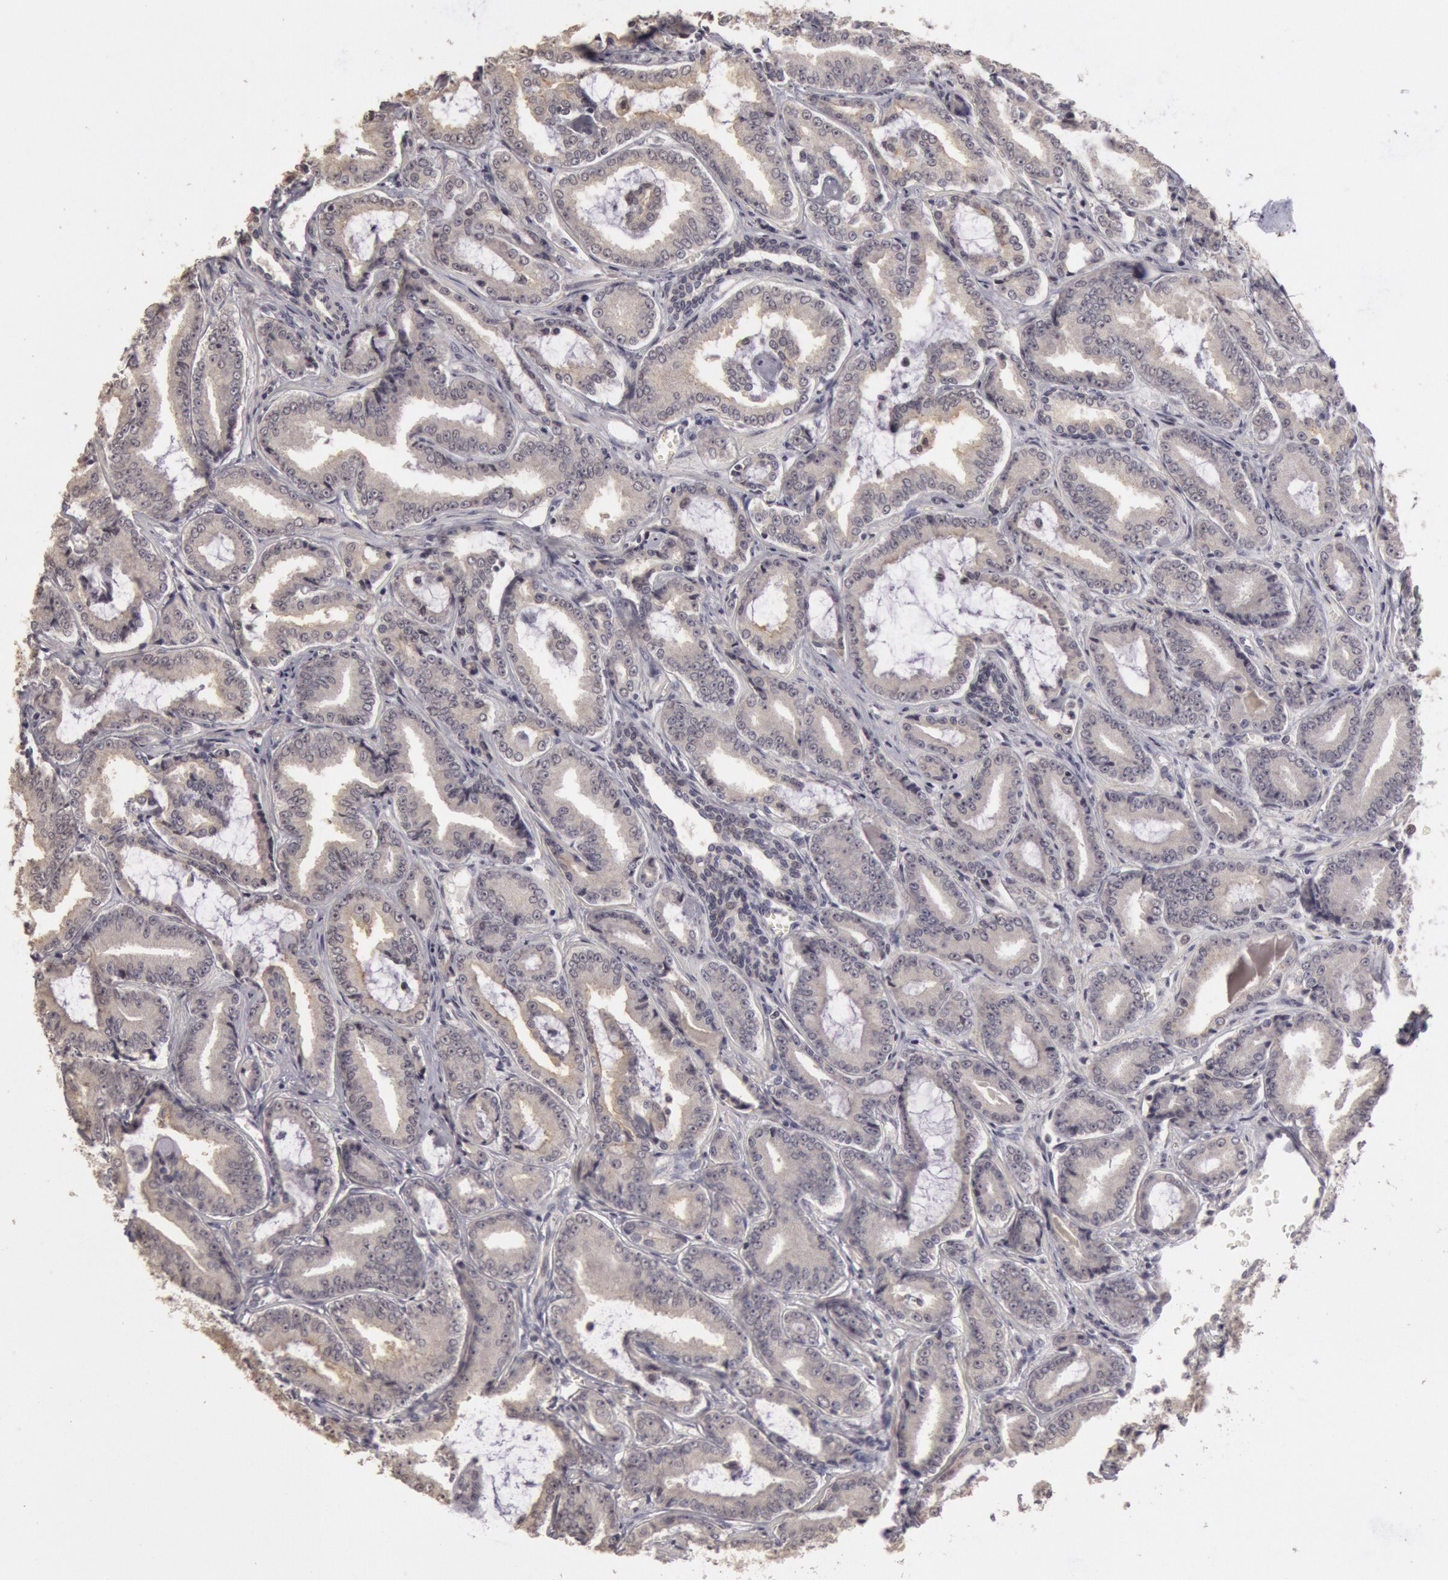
{"staining": {"intensity": "negative", "quantity": "none", "location": "none"}, "tissue": "prostate cancer", "cell_type": "Tumor cells", "image_type": "cancer", "snomed": [{"axis": "morphology", "description": "Adenocarcinoma, Low grade"}, {"axis": "topography", "description": "Prostate"}], "caption": "IHC micrograph of neoplastic tissue: prostate adenocarcinoma (low-grade) stained with DAB reveals no significant protein expression in tumor cells.", "gene": "RIMBP3C", "patient": {"sex": "male", "age": 65}}